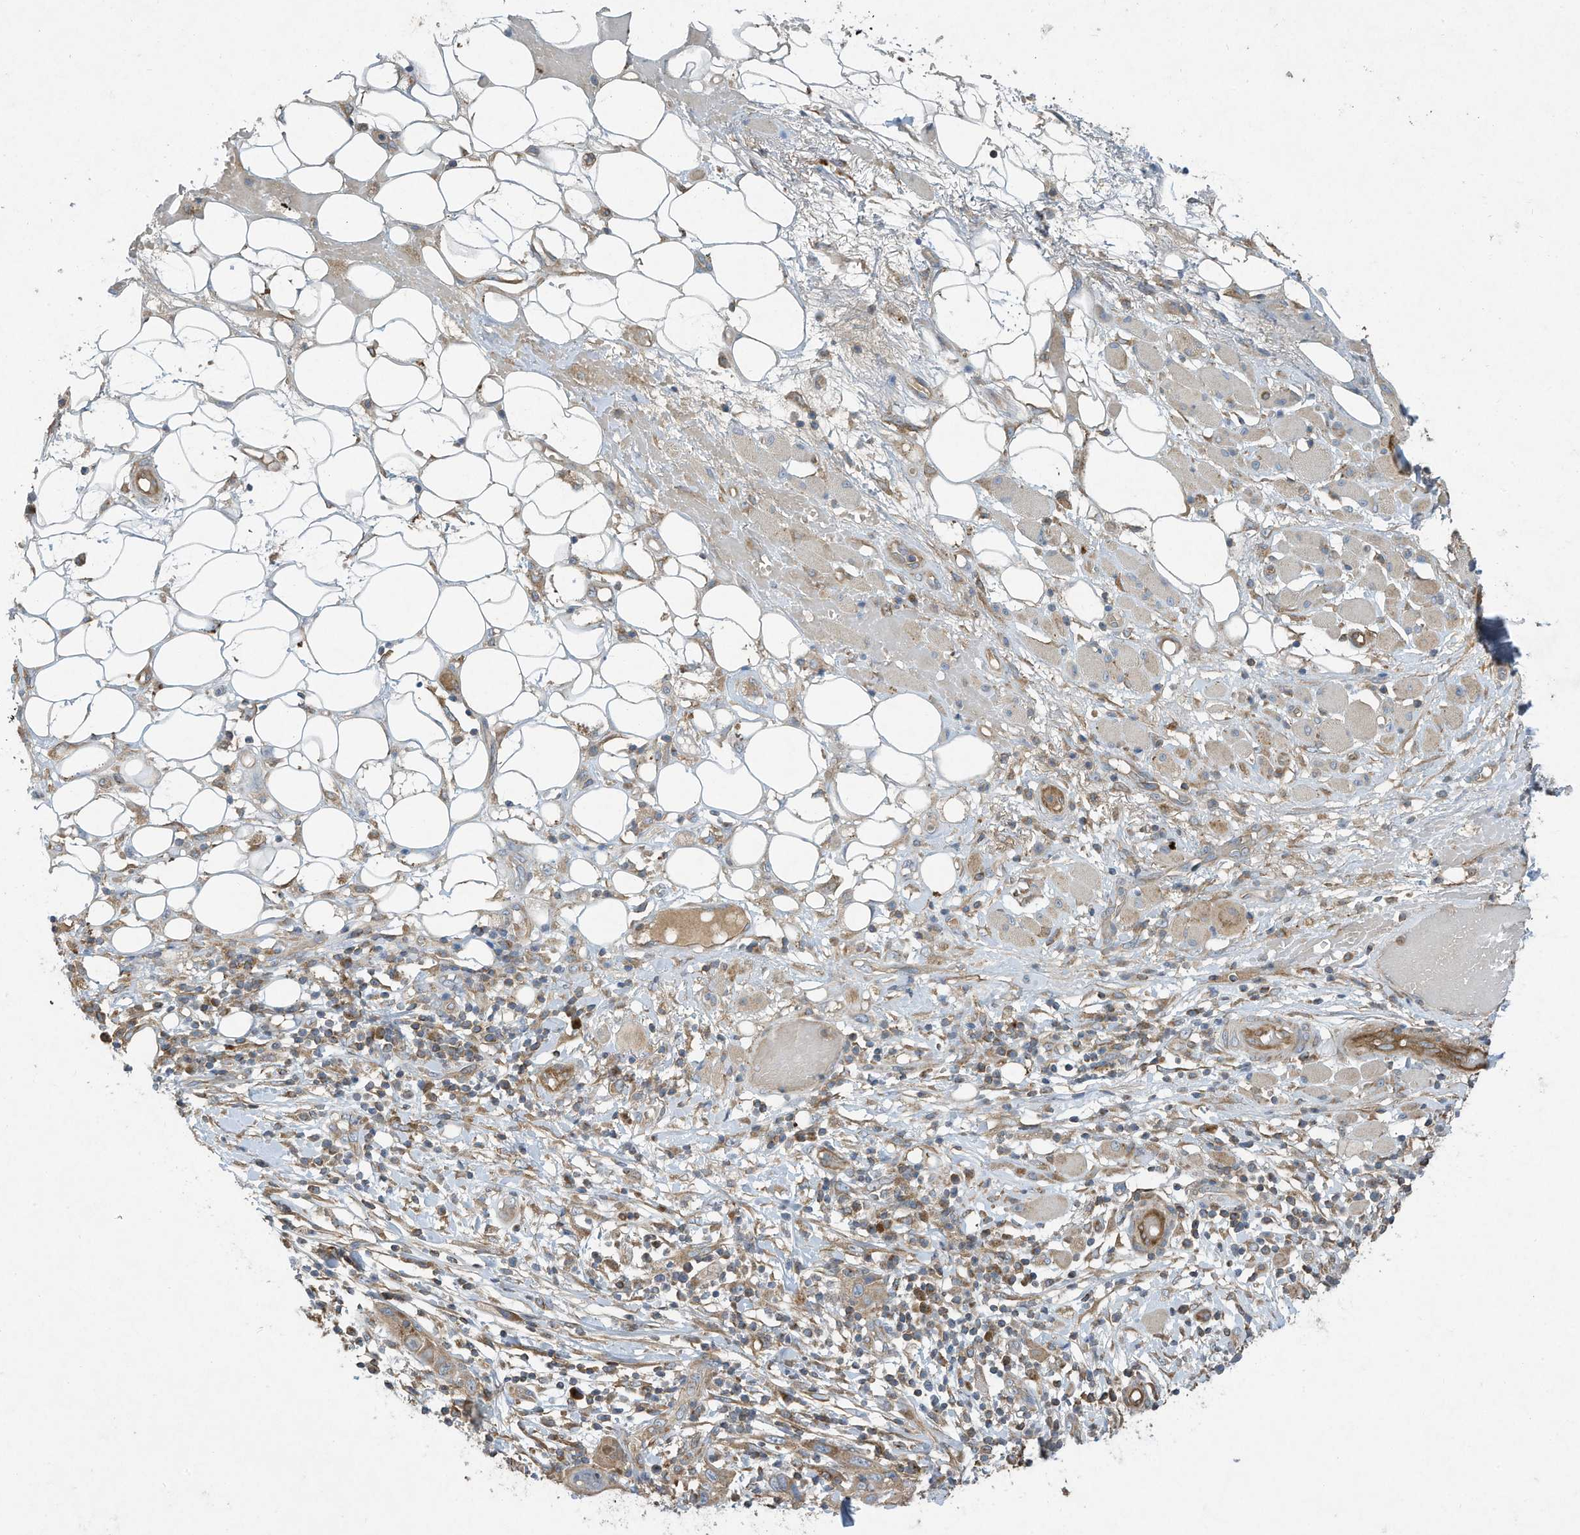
{"staining": {"intensity": "moderate", "quantity": ">75%", "location": "cytoplasmic/membranous"}, "tissue": "skin cancer", "cell_type": "Tumor cells", "image_type": "cancer", "snomed": [{"axis": "morphology", "description": "Squamous cell carcinoma, NOS"}, {"axis": "topography", "description": "Skin"}], "caption": "Skin squamous cell carcinoma stained with a brown dye demonstrates moderate cytoplasmic/membranous positive positivity in approximately >75% of tumor cells.", "gene": "SYNJ2", "patient": {"sex": "female", "age": 88}}